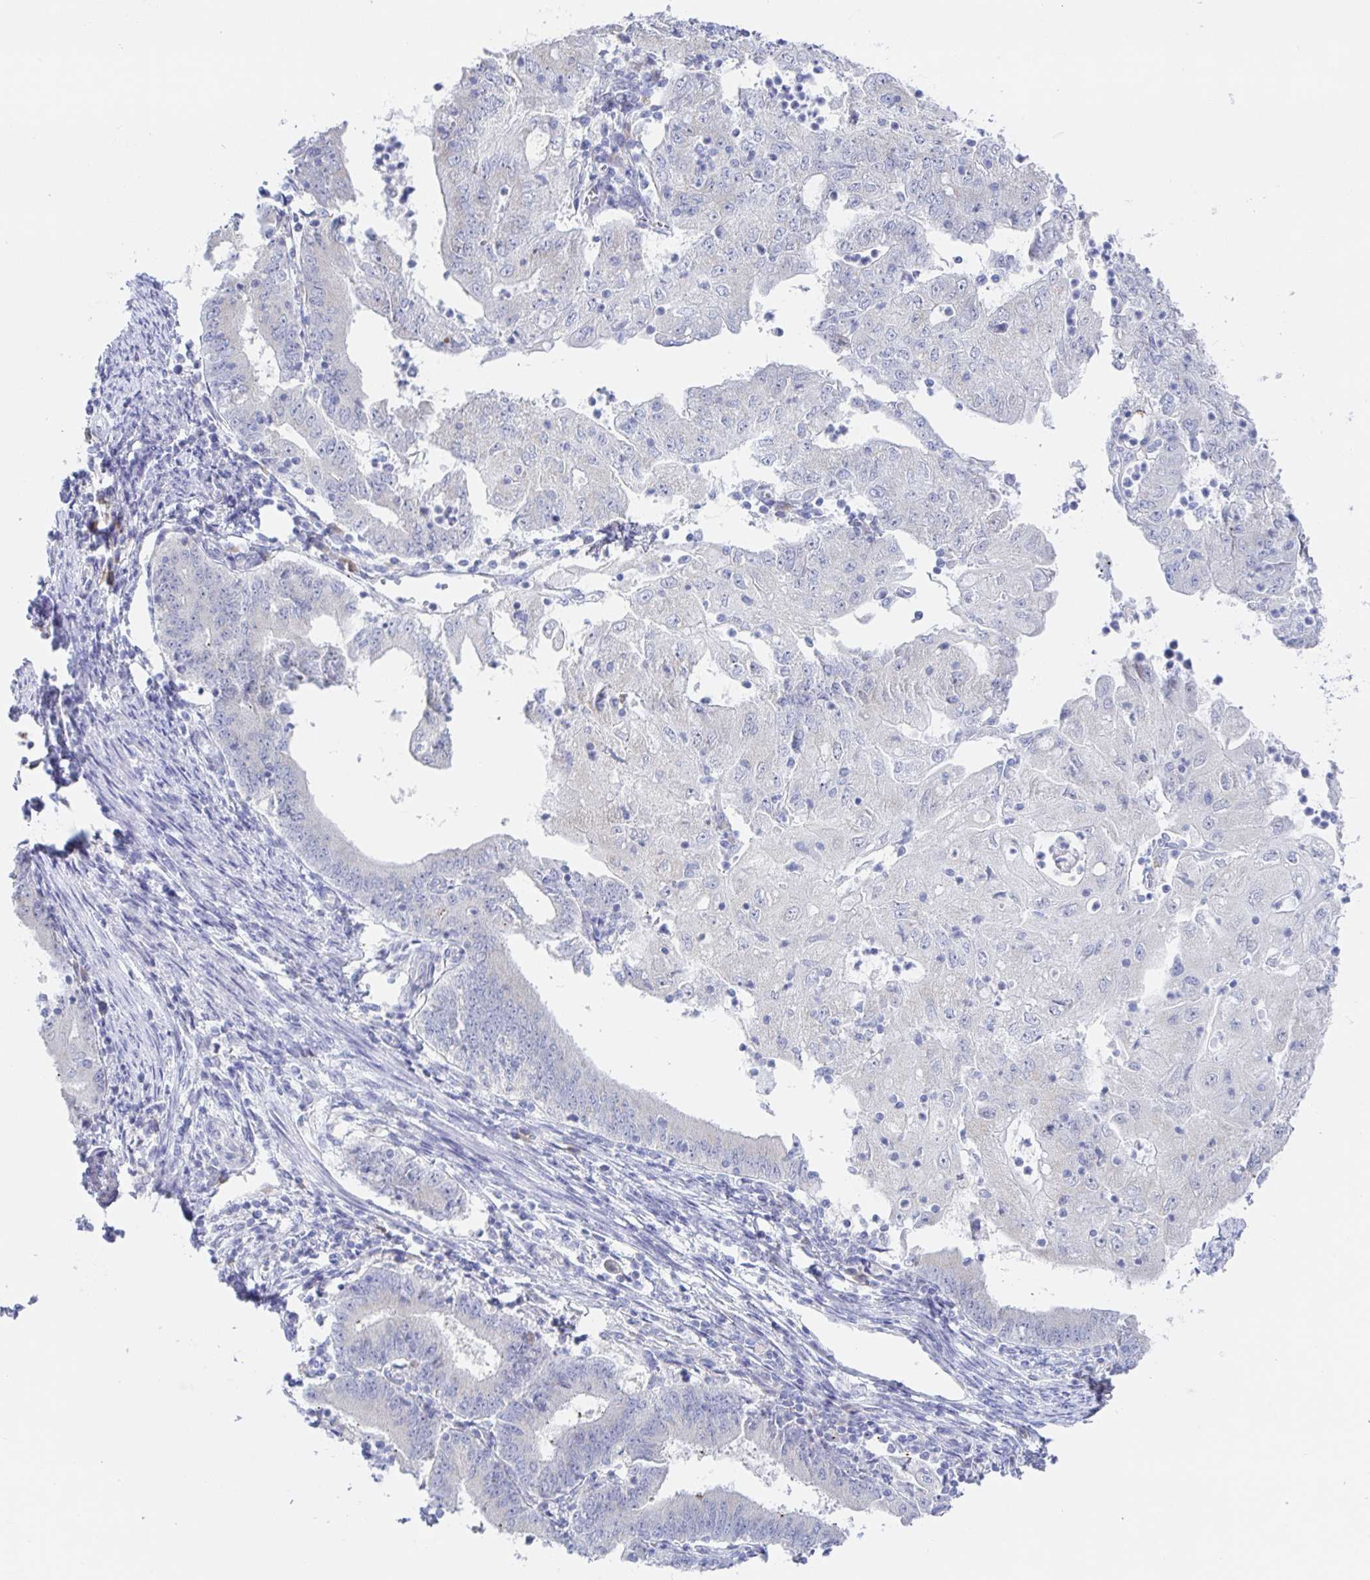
{"staining": {"intensity": "negative", "quantity": "none", "location": "none"}, "tissue": "endometrial cancer", "cell_type": "Tumor cells", "image_type": "cancer", "snomed": [{"axis": "morphology", "description": "Adenocarcinoma, NOS"}, {"axis": "topography", "description": "Endometrium"}], "caption": "This is an immunohistochemistry (IHC) histopathology image of endometrial adenocarcinoma. There is no staining in tumor cells.", "gene": "SIAH3", "patient": {"sex": "female", "age": 70}}